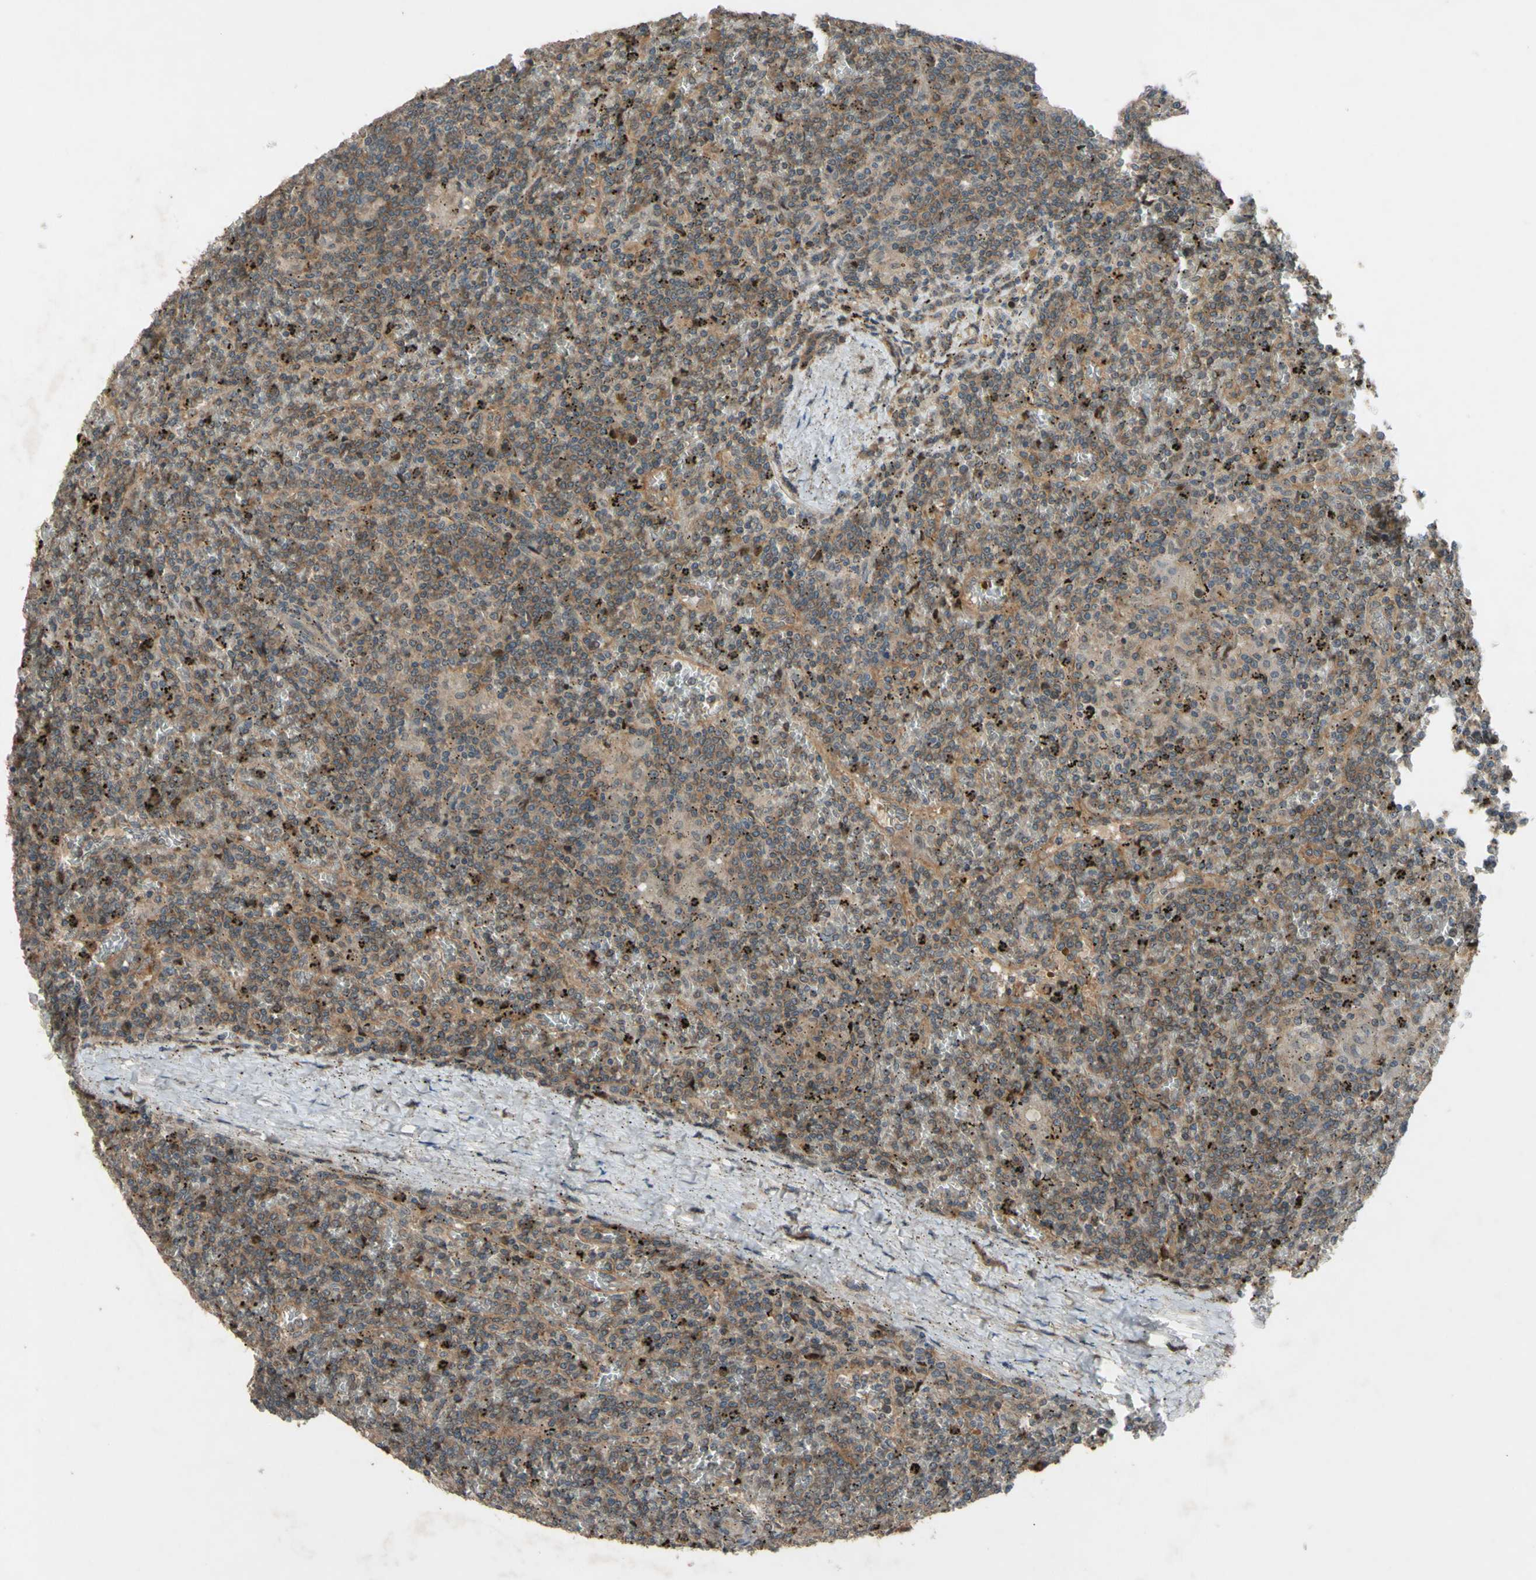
{"staining": {"intensity": "moderate", "quantity": ">75%", "location": "cytoplasmic/membranous"}, "tissue": "lymphoma", "cell_type": "Tumor cells", "image_type": "cancer", "snomed": [{"axis": "morphology", "description": "Malignant lymphoma, non-Hodgkin's type, Low grade"}, {"axis": "topography", "description": "Spleen"}], "caption": "There is medium levels of moderate cytoplasmic/membranous expression in tumor cells of low-grade malignant lymphoma, non-Hodgkin's type, as demonstrated by immunohistochemical staining (brown color).", "gene": "SHROOM4", "patient": {"sex": "female", "age": 19}}